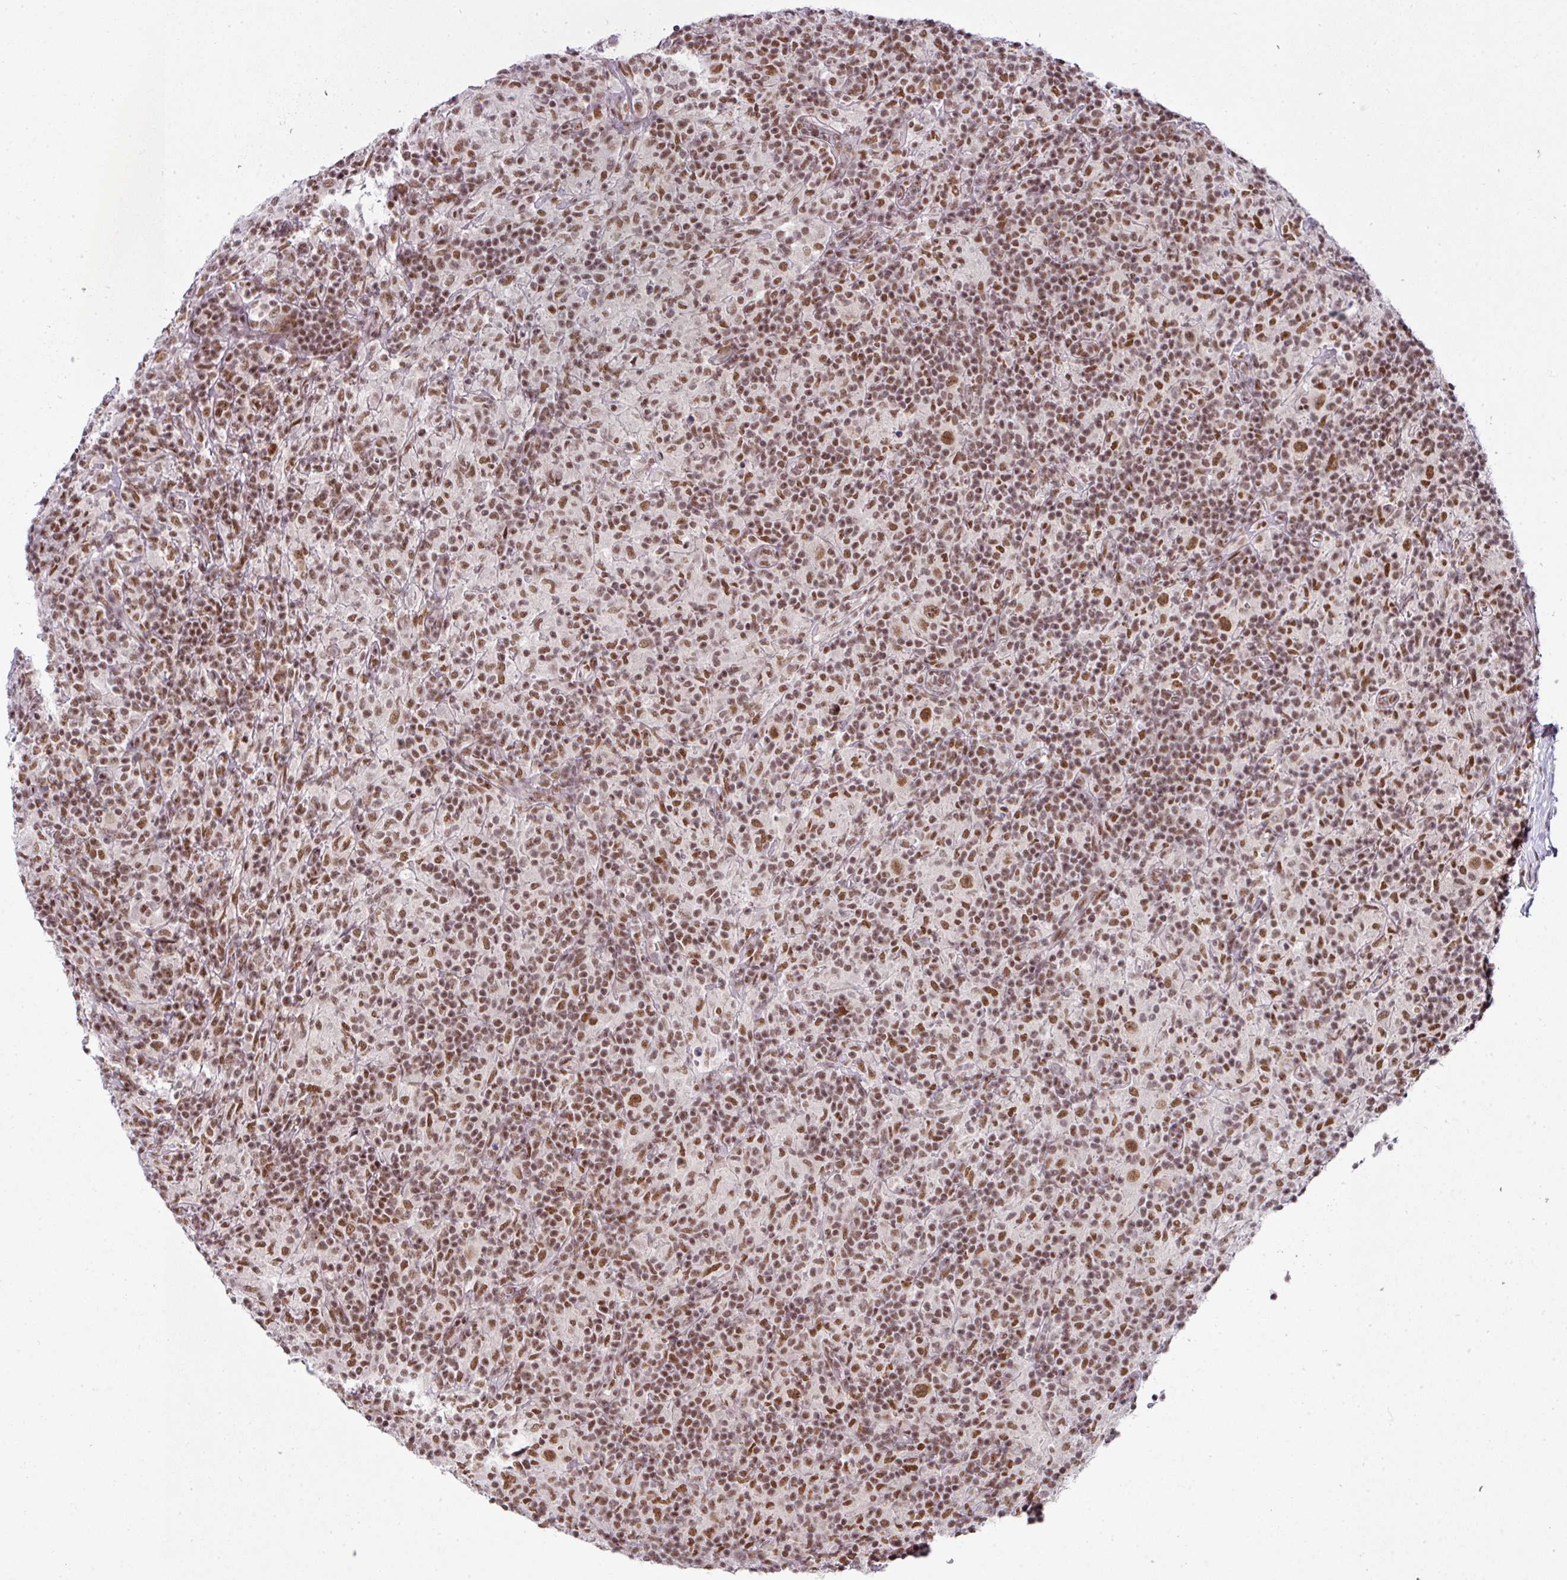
{"staining": {"intensity": "moderate", "quantity": ">75%", "location": "nuclear"}, "tissue": "lymphoma", "cell_type": "Tumor cells", "image_type": "cancer", "snomed": [{"axis": "morphology", "description": "Hodgkin's disease, NOS"}, {"axis": "topography", "description": "Lymph node"}], "caption": "This micrograph displays immunohistochemistry (IHC) staining of human lymphoma, with medium moderate nuclear expression in about >75% of tumor cells.", "gene": "NFYA", "patient": {"sex": "male", "age": 70}}